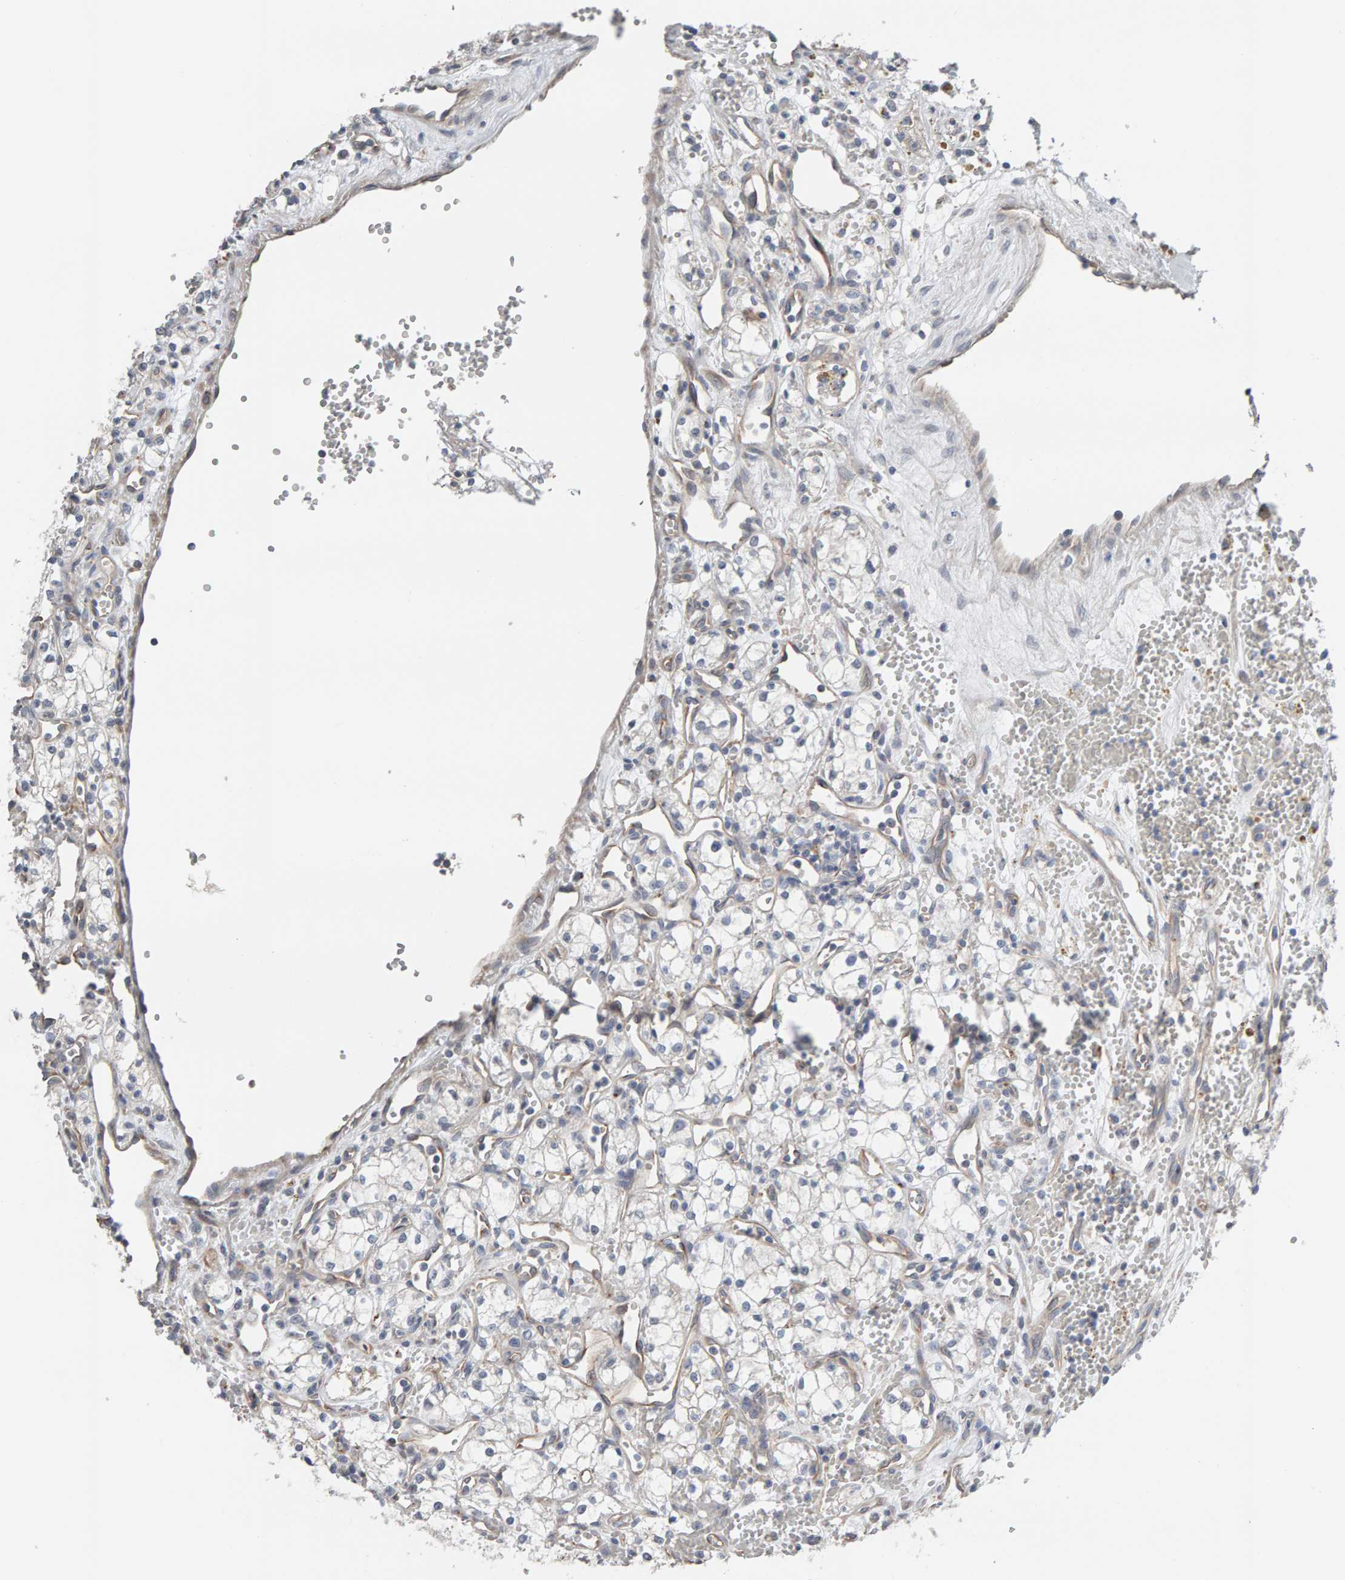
{"staining": {"intensity": "negative", "quantity": "none", "location": "none"}, "tissue": "renal cancer", "cell_type": "Tumor cells", "image_type": "cancer", "snomed": [{"axis": "morphology", "description": "Adenocarcinoma, NOS"}, {"axis": "topography", "description": "Kidney"}], "caption": "Immunohistochemical staining of renal adenocarcinoma displays no significant staining in tumor cells.", "gene": "IPPK", "patient": {"sex": "male", "age": 59}}